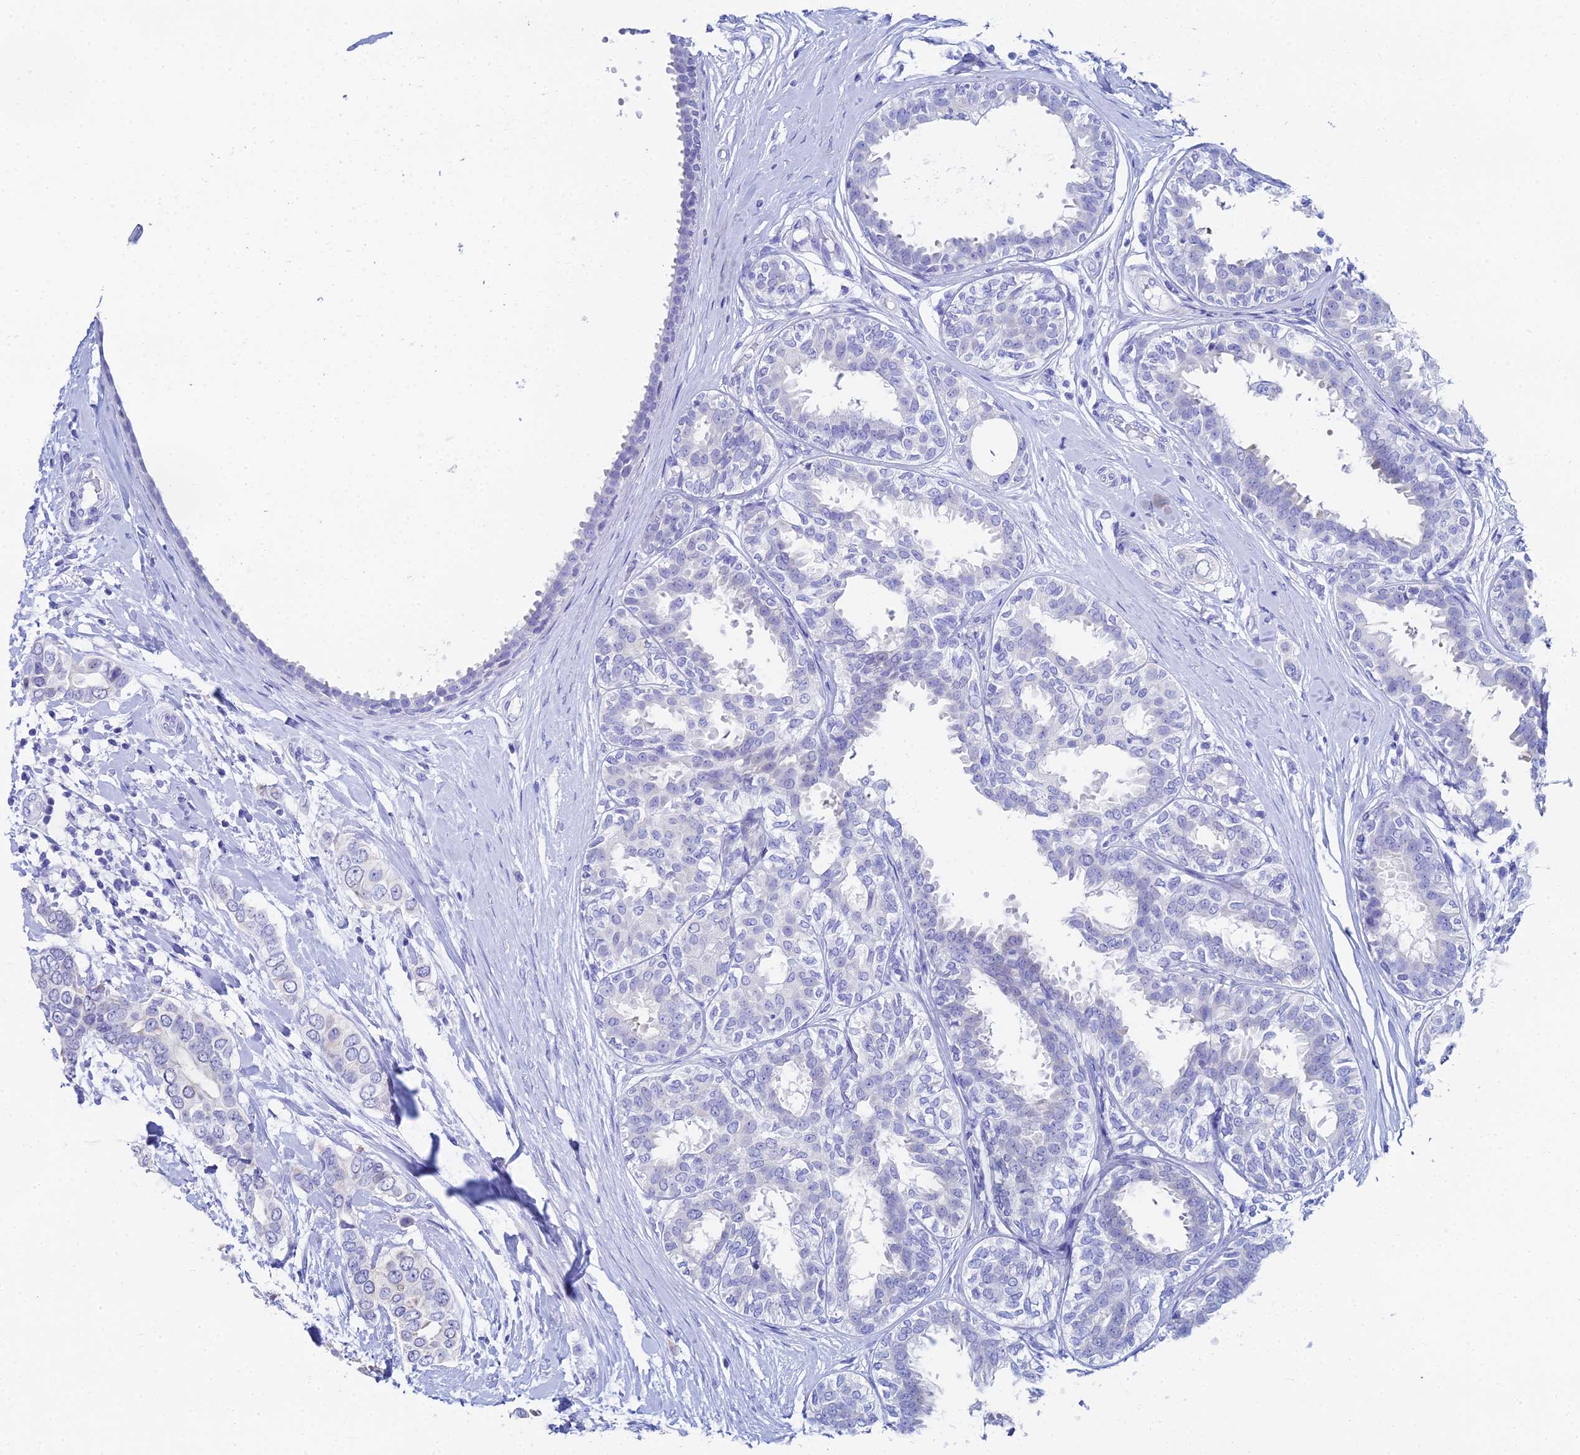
{"staining": {"intensity": "negative", "quantity": "none", "location": "none"}, "tissue": "breast cancer", "cell_type": "Tumor cells", "image_type": "cancer", "snomed": [{"axis": "morphology", "description": "Lobular carcinoma"}, {"axis": "topography", "description": "Breast"}], "caption": "Breast cancer (lobular carcinoma) was stained to show a protein in brown. There is no significant positivity in tumor cells.", "gene": "HSPA1L", "patient": {"sex": "female", "age": 51}}